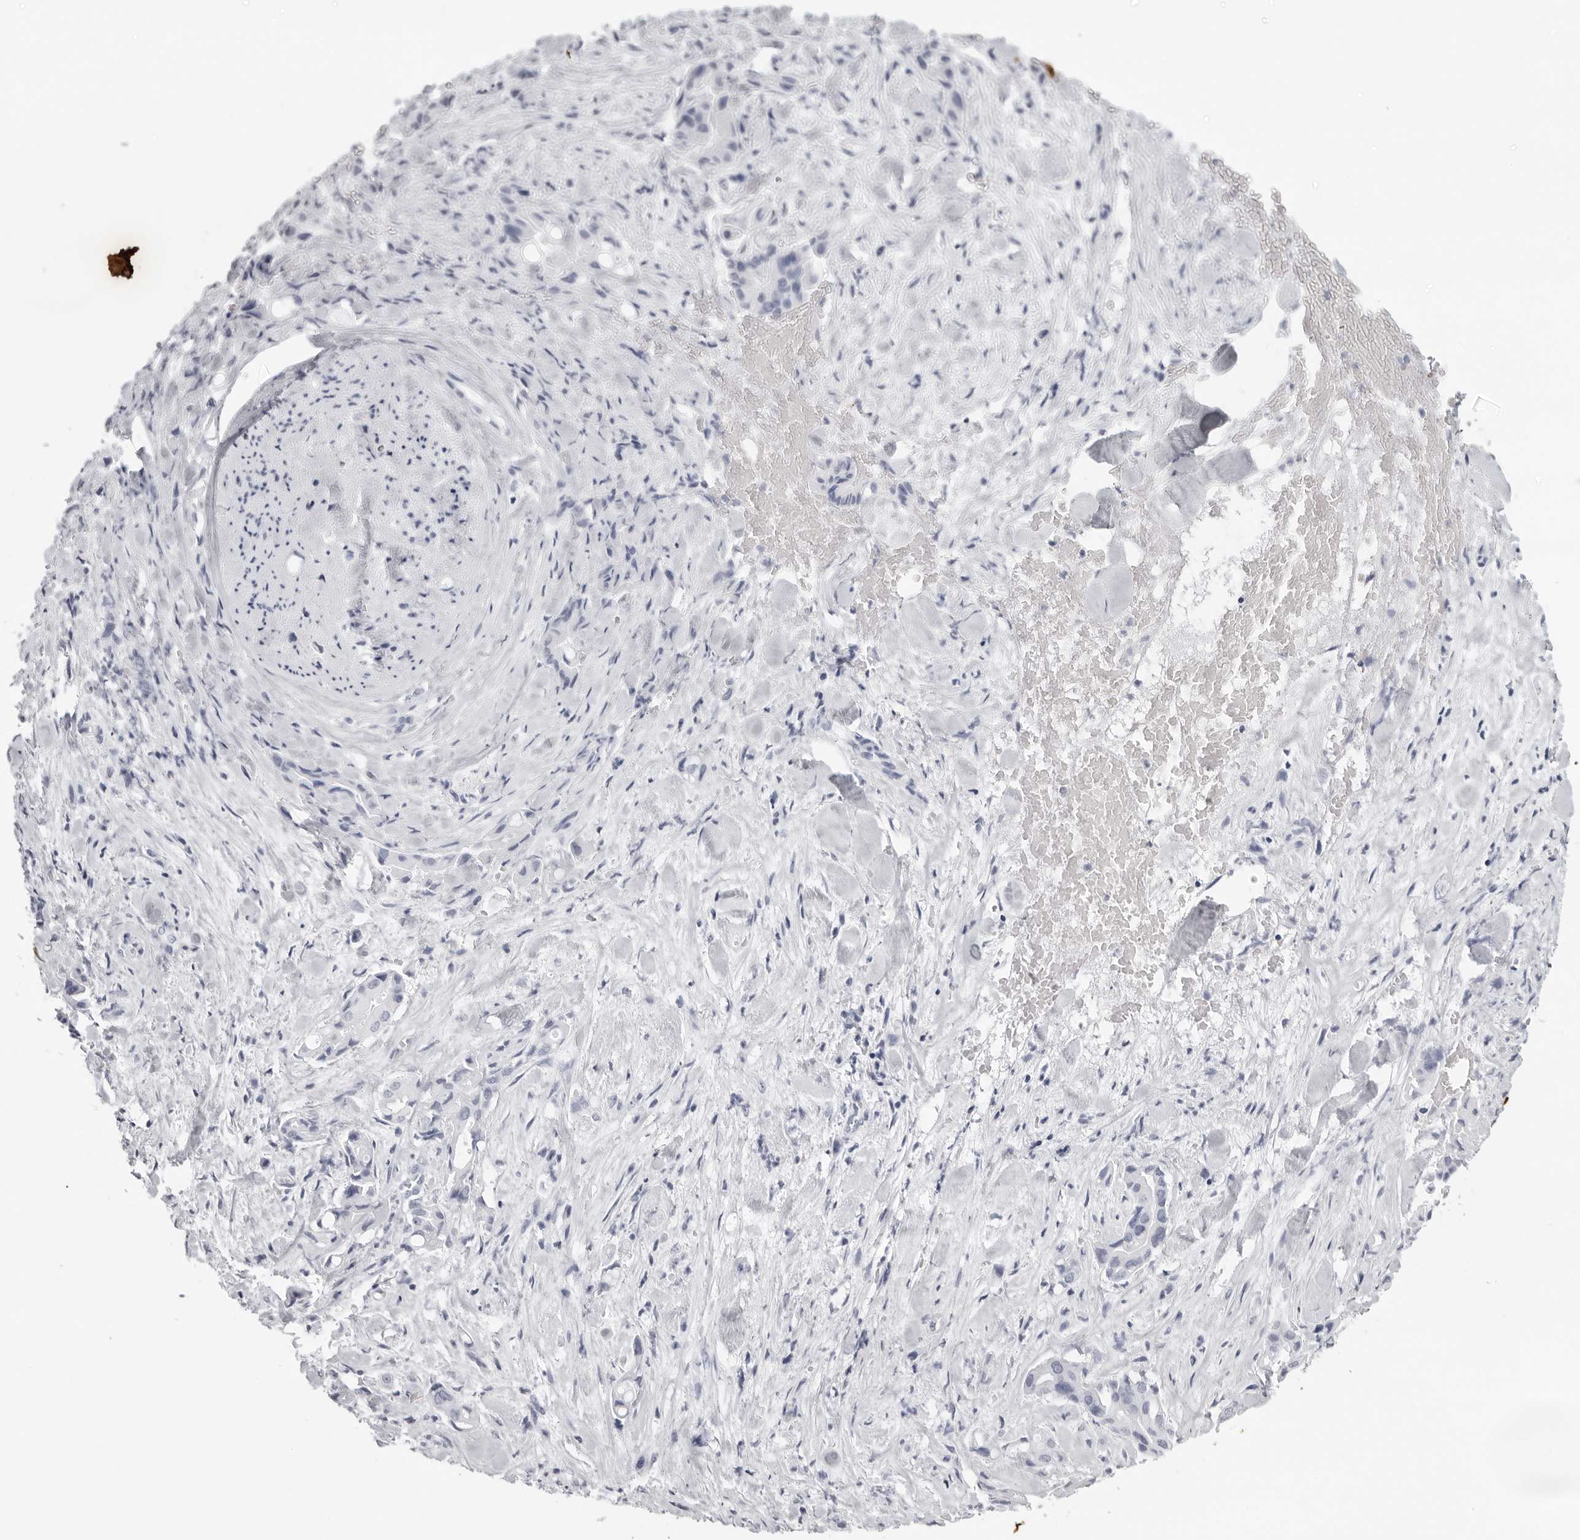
{"staining": {"intensity": "negative", "quantity": "none", "location": "none"}, "tissue": "liver cancer", "cell_type": "Tumor cells", "image_type": "cancer", "snomed": [{"axis": "morphology", "description": "Cholangiocarcinoma"}, {"axis": "topography", "description": "Liver"}], "caption": "Protein analysis of liver cancer (cholangiocarcinoma) reveals no significant staining in tumor cells.", "gene": "KLK9", "patient": {"sex": "female", "age": 68}}